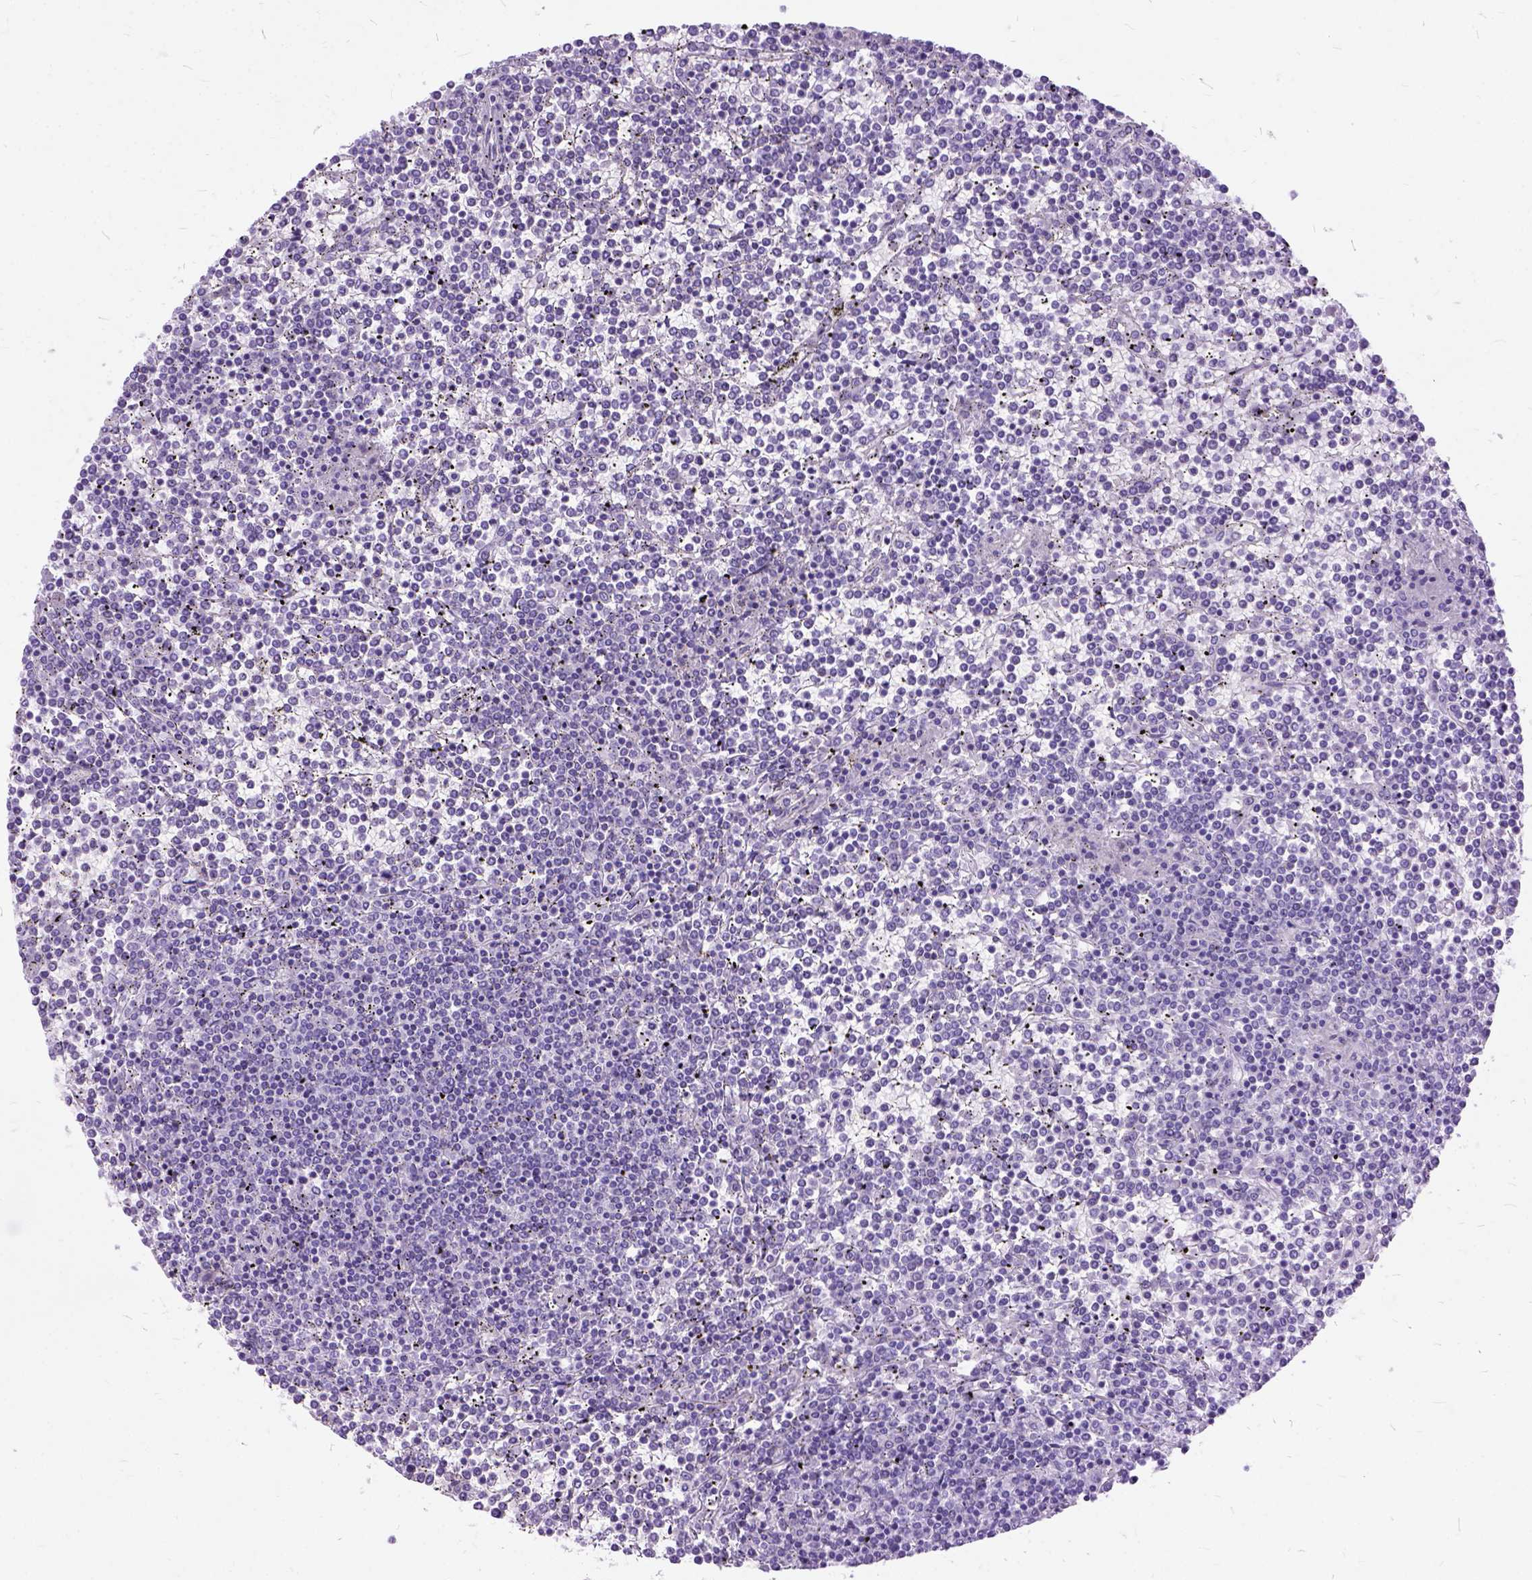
{"staining": {"intensity": "negative", "quantity": "none", "location": "none"}, "tissue": "lymphoma", "cell_type": "Tumor cells", "image_type": "cancer", "snomed": [{"axis": "morphology", "description": "Malignant lymphoma, non-Hodgkin's type, Low grade"}, {"axis": "topography", "description": "Spleen"}], "caption": "Photomicrograph shows no significant protein expression in tumor cells of lymphoma.", "gene": "ARL9", "patient": {"sex": "female", "age": 19}}